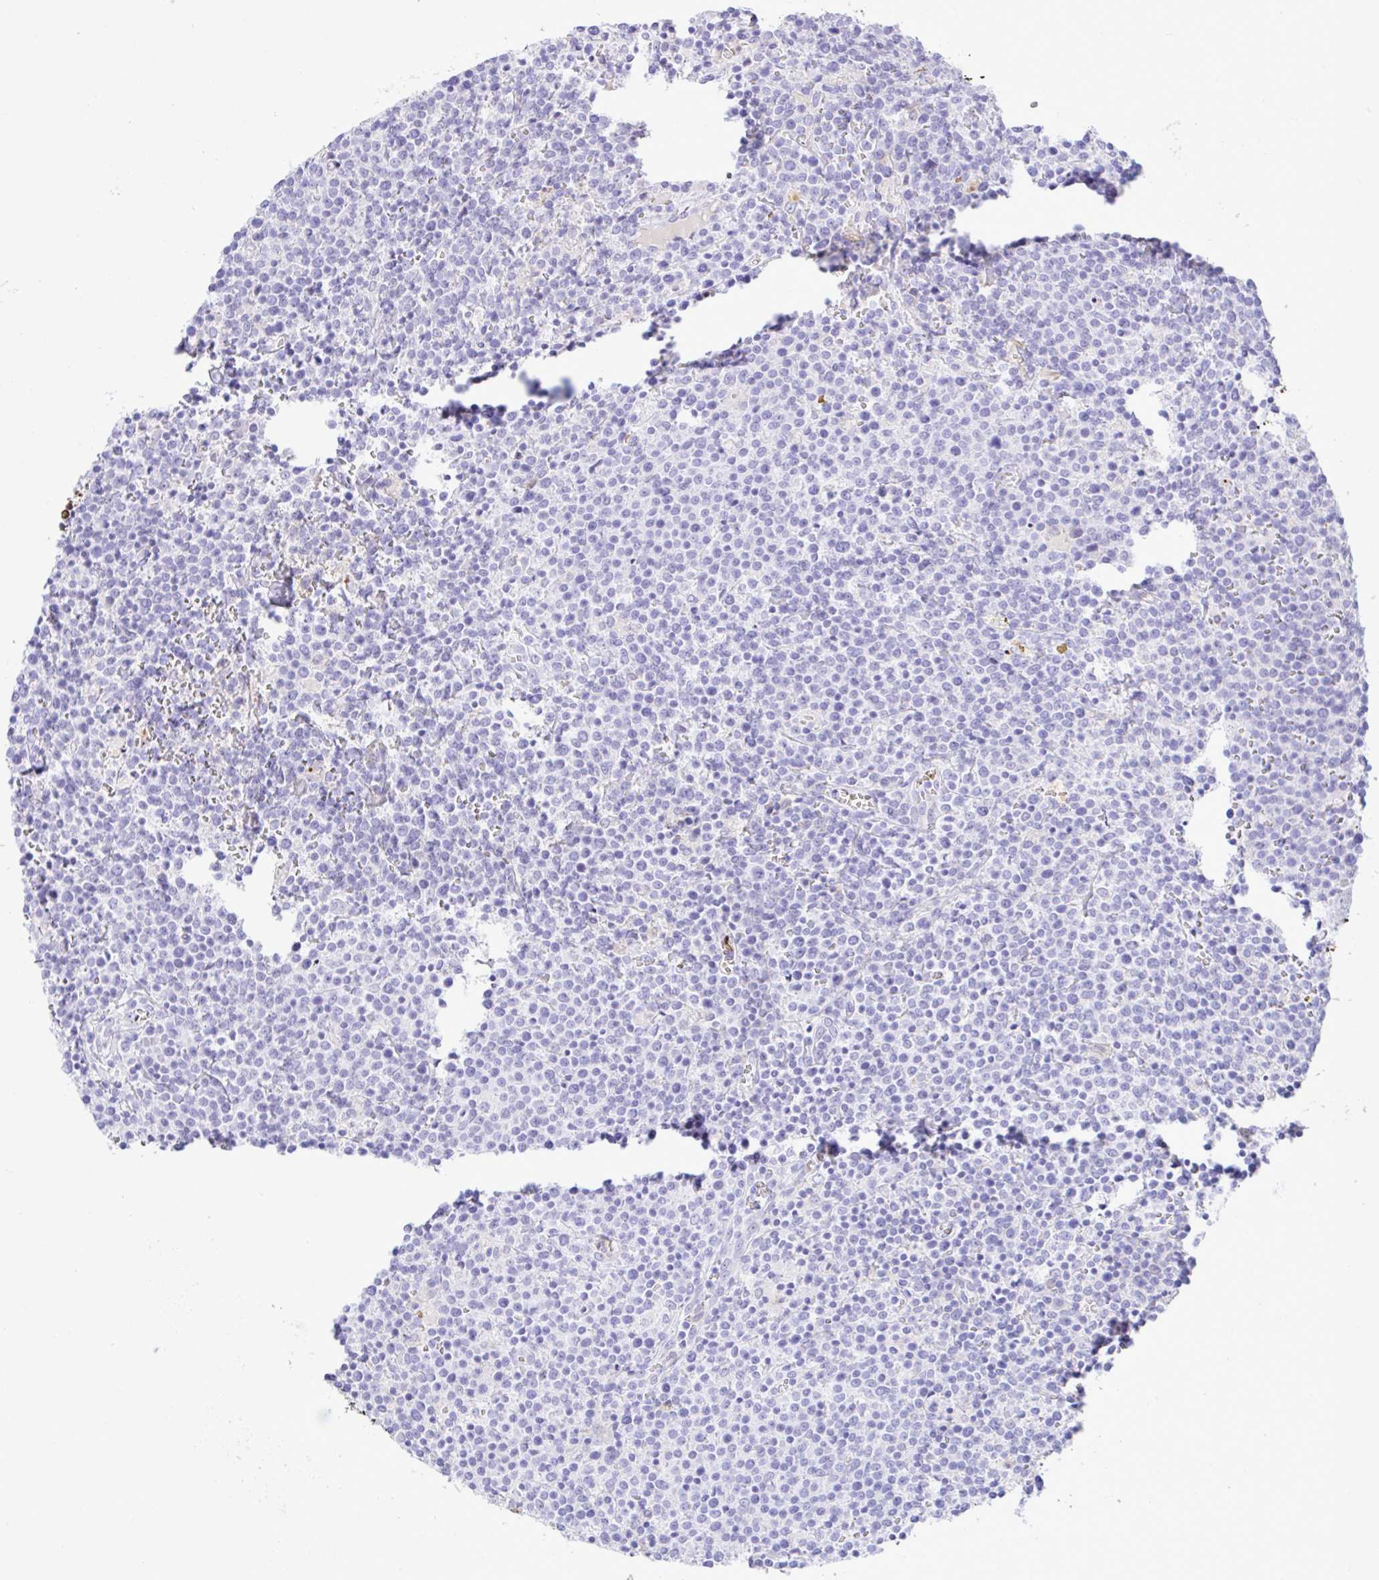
{"staining": {"intensity": "negative", "quantity": "none", "location": "none"}, "tissue": "lymphoma", "cell_type": "Tumor cells", "image_type": "cancer", "snomed": [{"axis": "morphology", "description": "Malignant lymphoma, non-Hodgkin's type, High grade"}, {"axis": "topography", "description": "Lymph node"}], "caption": "A micrograph of human lymphoma is negative for staining in tumor cells.", "gene": "ZNF221", "patient": {"sex": "male", "age": 61}}